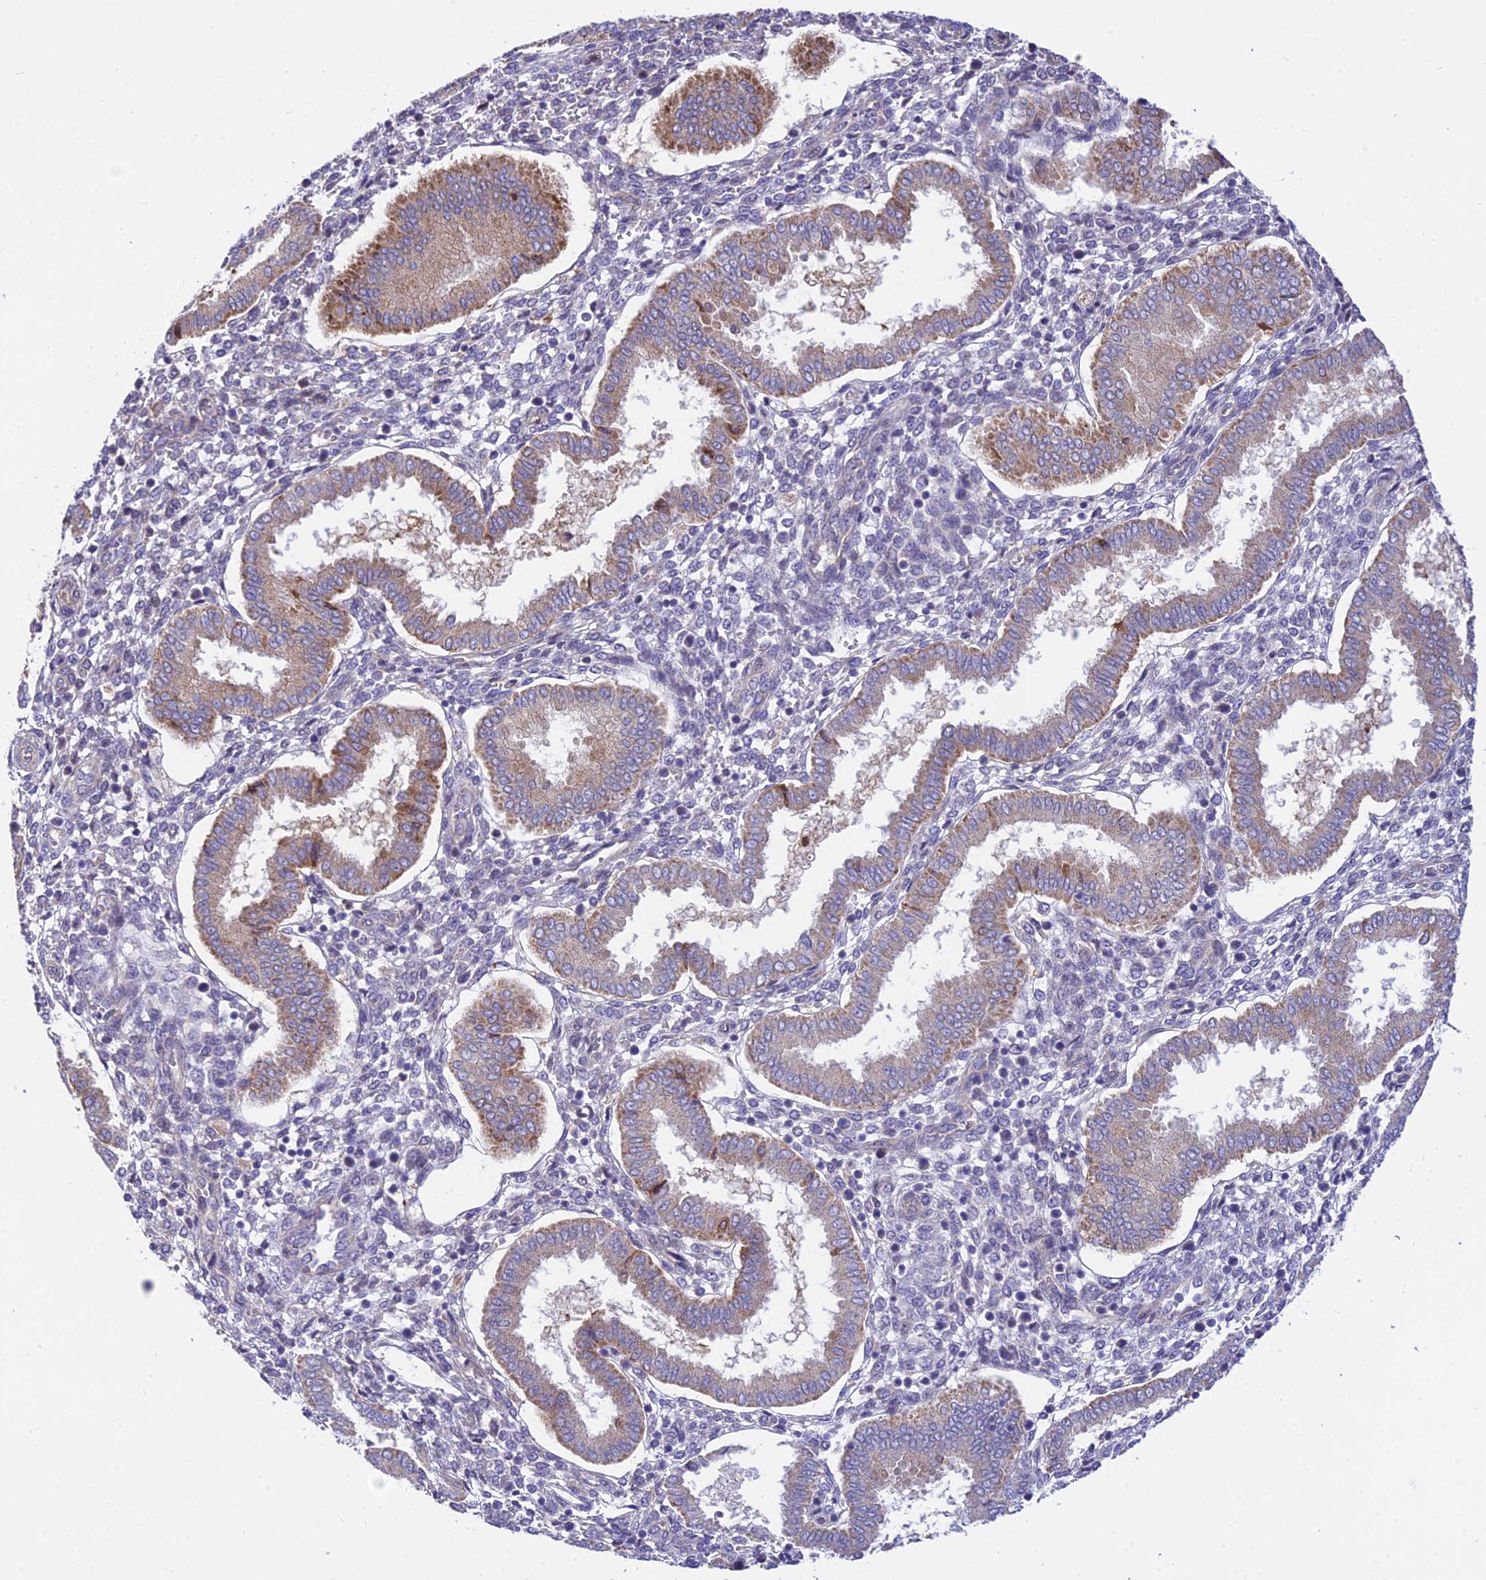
{"staining": {"intensity": "negative", "quantity": "none", "location": "none"}, "tissue": "endometrium", "cell_type": "Cells in endometrial stroma", "image_type": "normal", "snomed": [{"axis": "morphology", "description": "Normal tissue, NOS"}, {"axis": "topography", "description": "Endometrium"}], "caption": "The photomicrograph exhibits no staining of cells in endometrial stroma in normal endometrium. (Stains: DAB (3,3'-diaminobenzidine) immunohistochemistry (IHC) with hematoxylin counter stain, Microscopy: brightfield microscopy at high magnification).", "gene": "TRIM43B", "patient": {"sex": "female", "age": 24}}